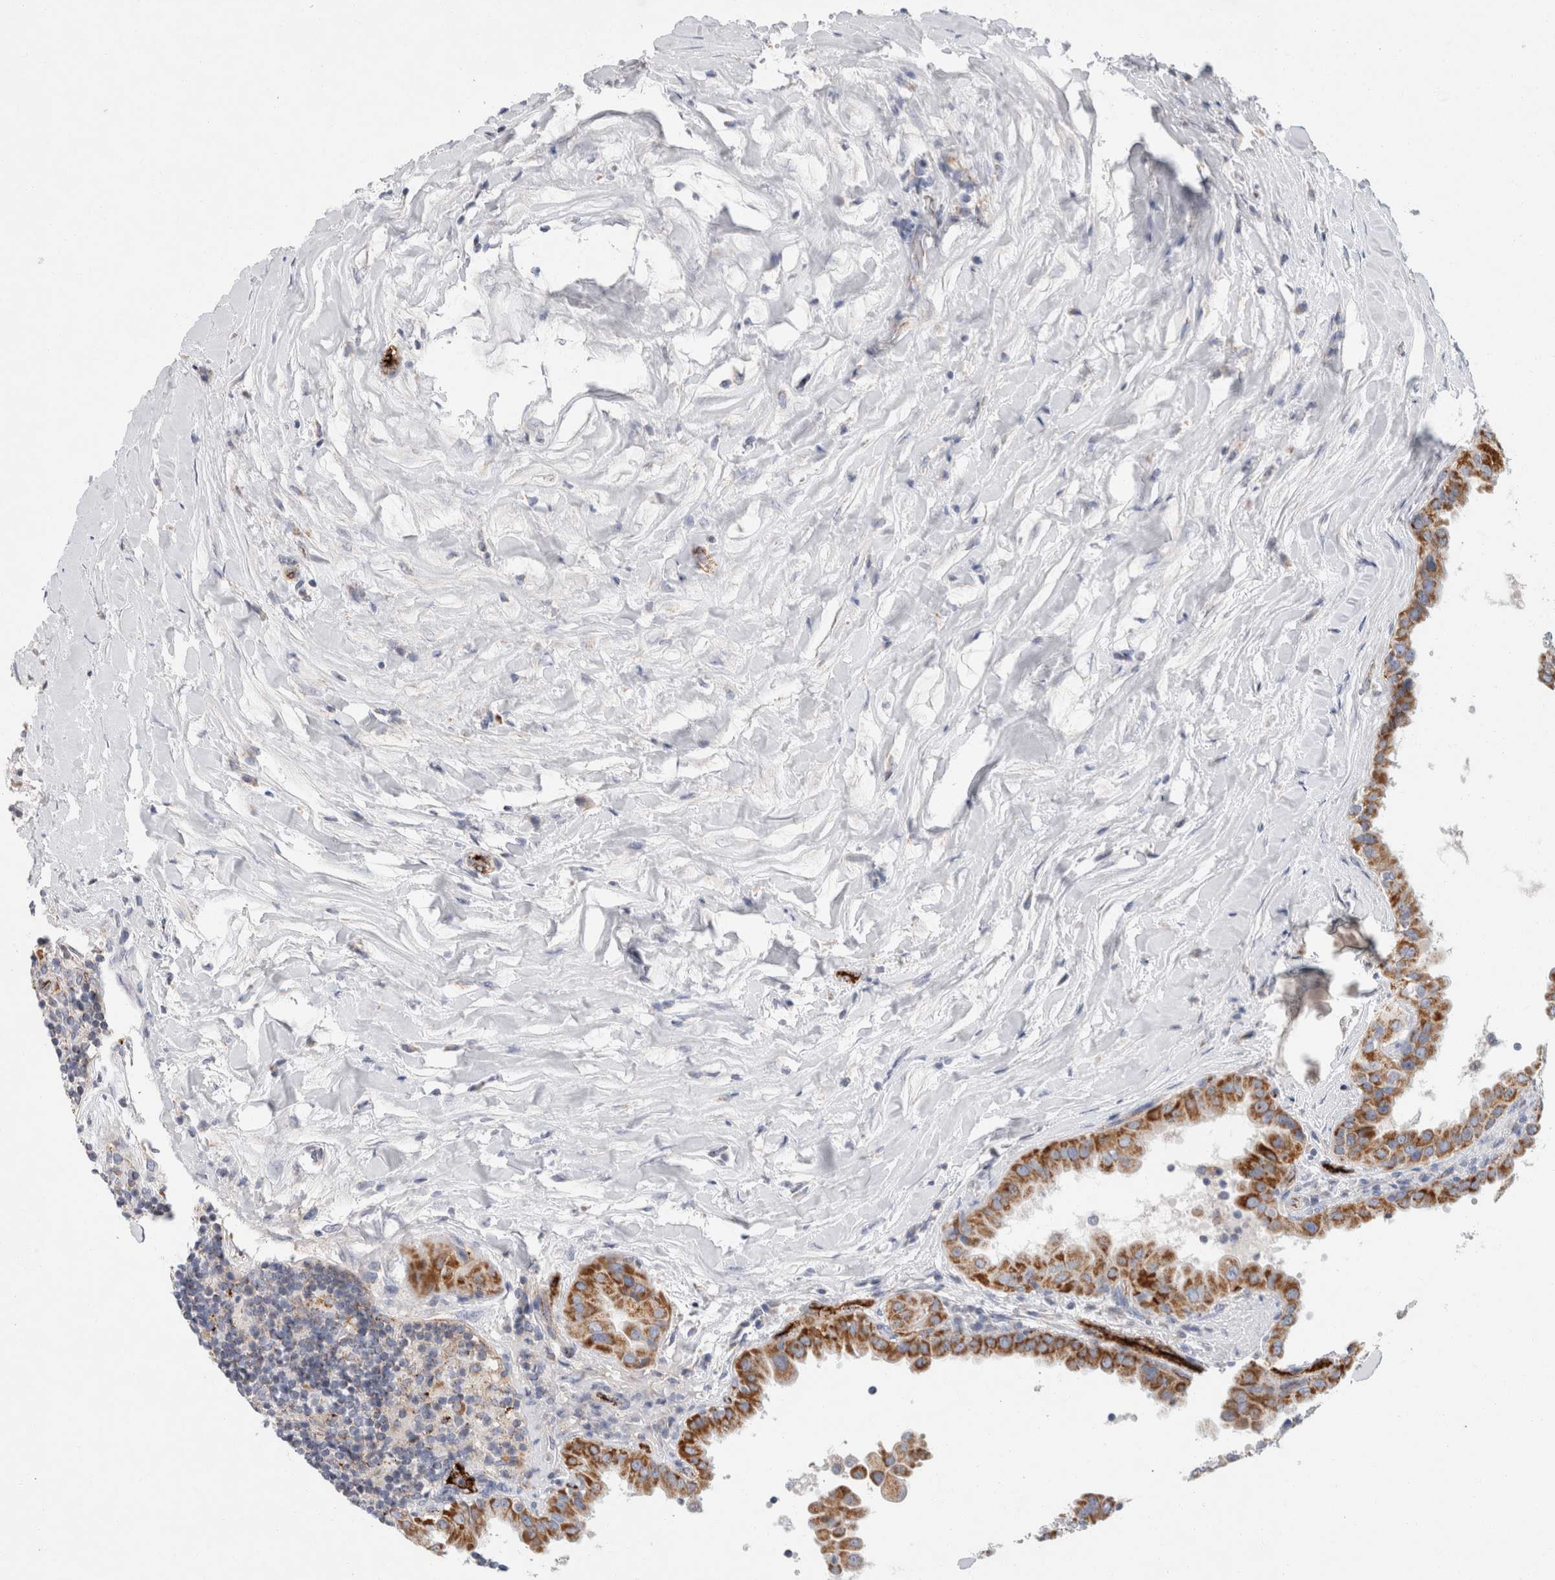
{"staining": {"intensity": "moderate", "quantity": ">75%", "location": "cytoplasmic/membranous"}, "tissue": "thyroid cancer", "cell_type": "Tumor cells", "image_type": "cancer", "snomed": [{"axis": "morphology", "description": "Papillary adenocarcinoma, NOS"}, {"axis": "topography", "description": "Thyroid gland"}], "caption": "A micrograph of thyroid cancer stained for a protein shows moderate cytoplasmic/membranous brown staining in tumor cells. The protein of interest is stained brown, and the nuclei are stained in blue (DAB (3,3'-diaminobenzidine) IHC with brightfield microscopy, high magnification).", "gene": "IARS2", "patient": {"sex": "male", "age": 33}}